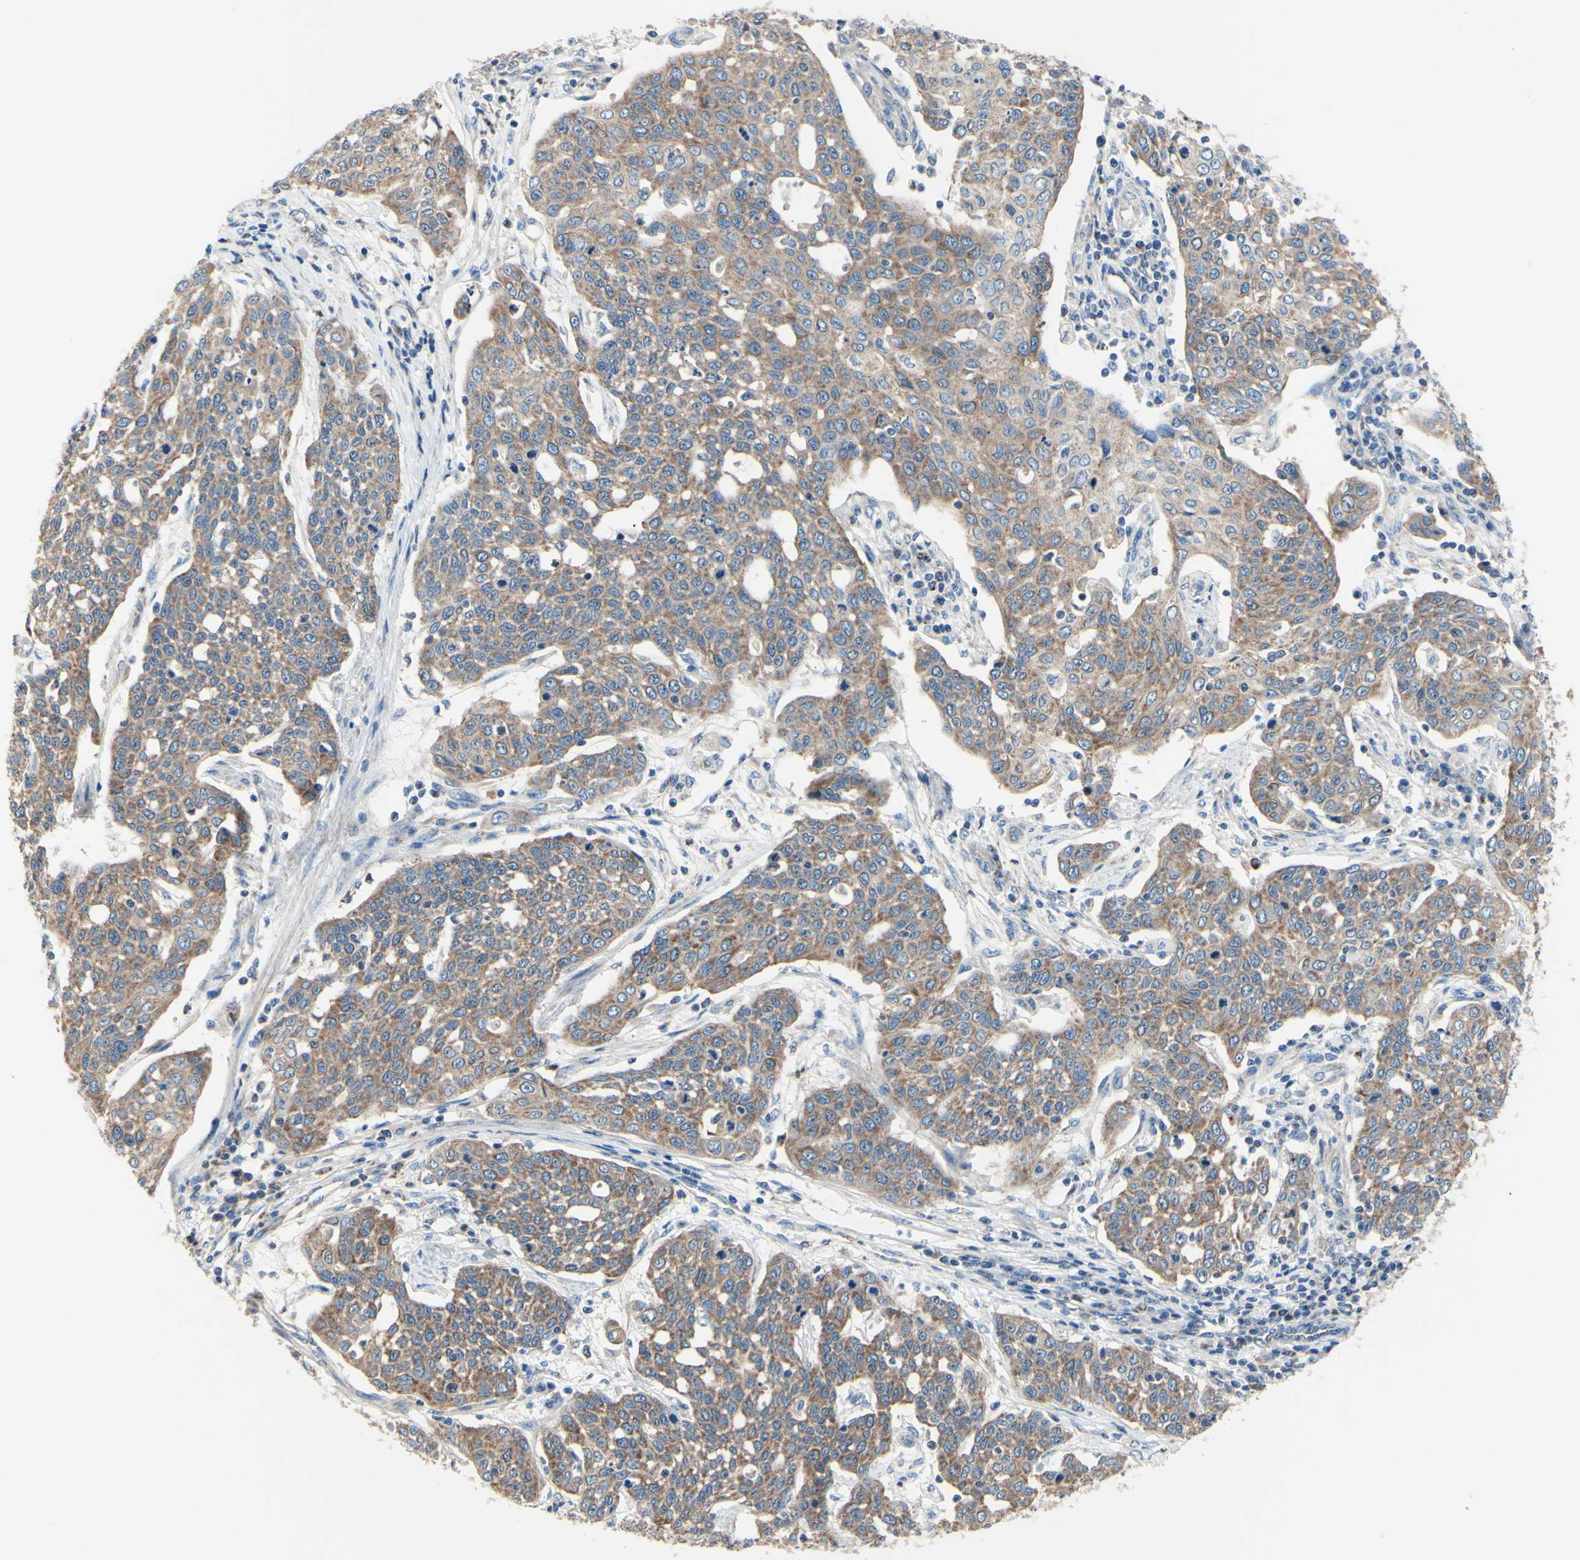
{"staining": {"intensity": "strong", "quantity": ">75%", "location": "cytoplasmic/membranous"}, "tissue": "cervical cancer", "cell_type": "Tumor cells", "image_type": "cancer", "snomed": [{"axis": "morphology", "description": "Squamous cell carcinoma, NOS"}, {"axis": "topography", "description": "Cervix"}], "caption": "Immunohistochemistry (IHC) photomicrograph of neoplastic tissue: human cervical cancer stained using IHC reveals high levels of strong protein expression localized specifically in the cytoplasmic/membranous of tumor cells, appearing as a cytoplasmic/membranous brown color.", "gene": "FMR1", "patient": {"sex": "female", "age": 34}}